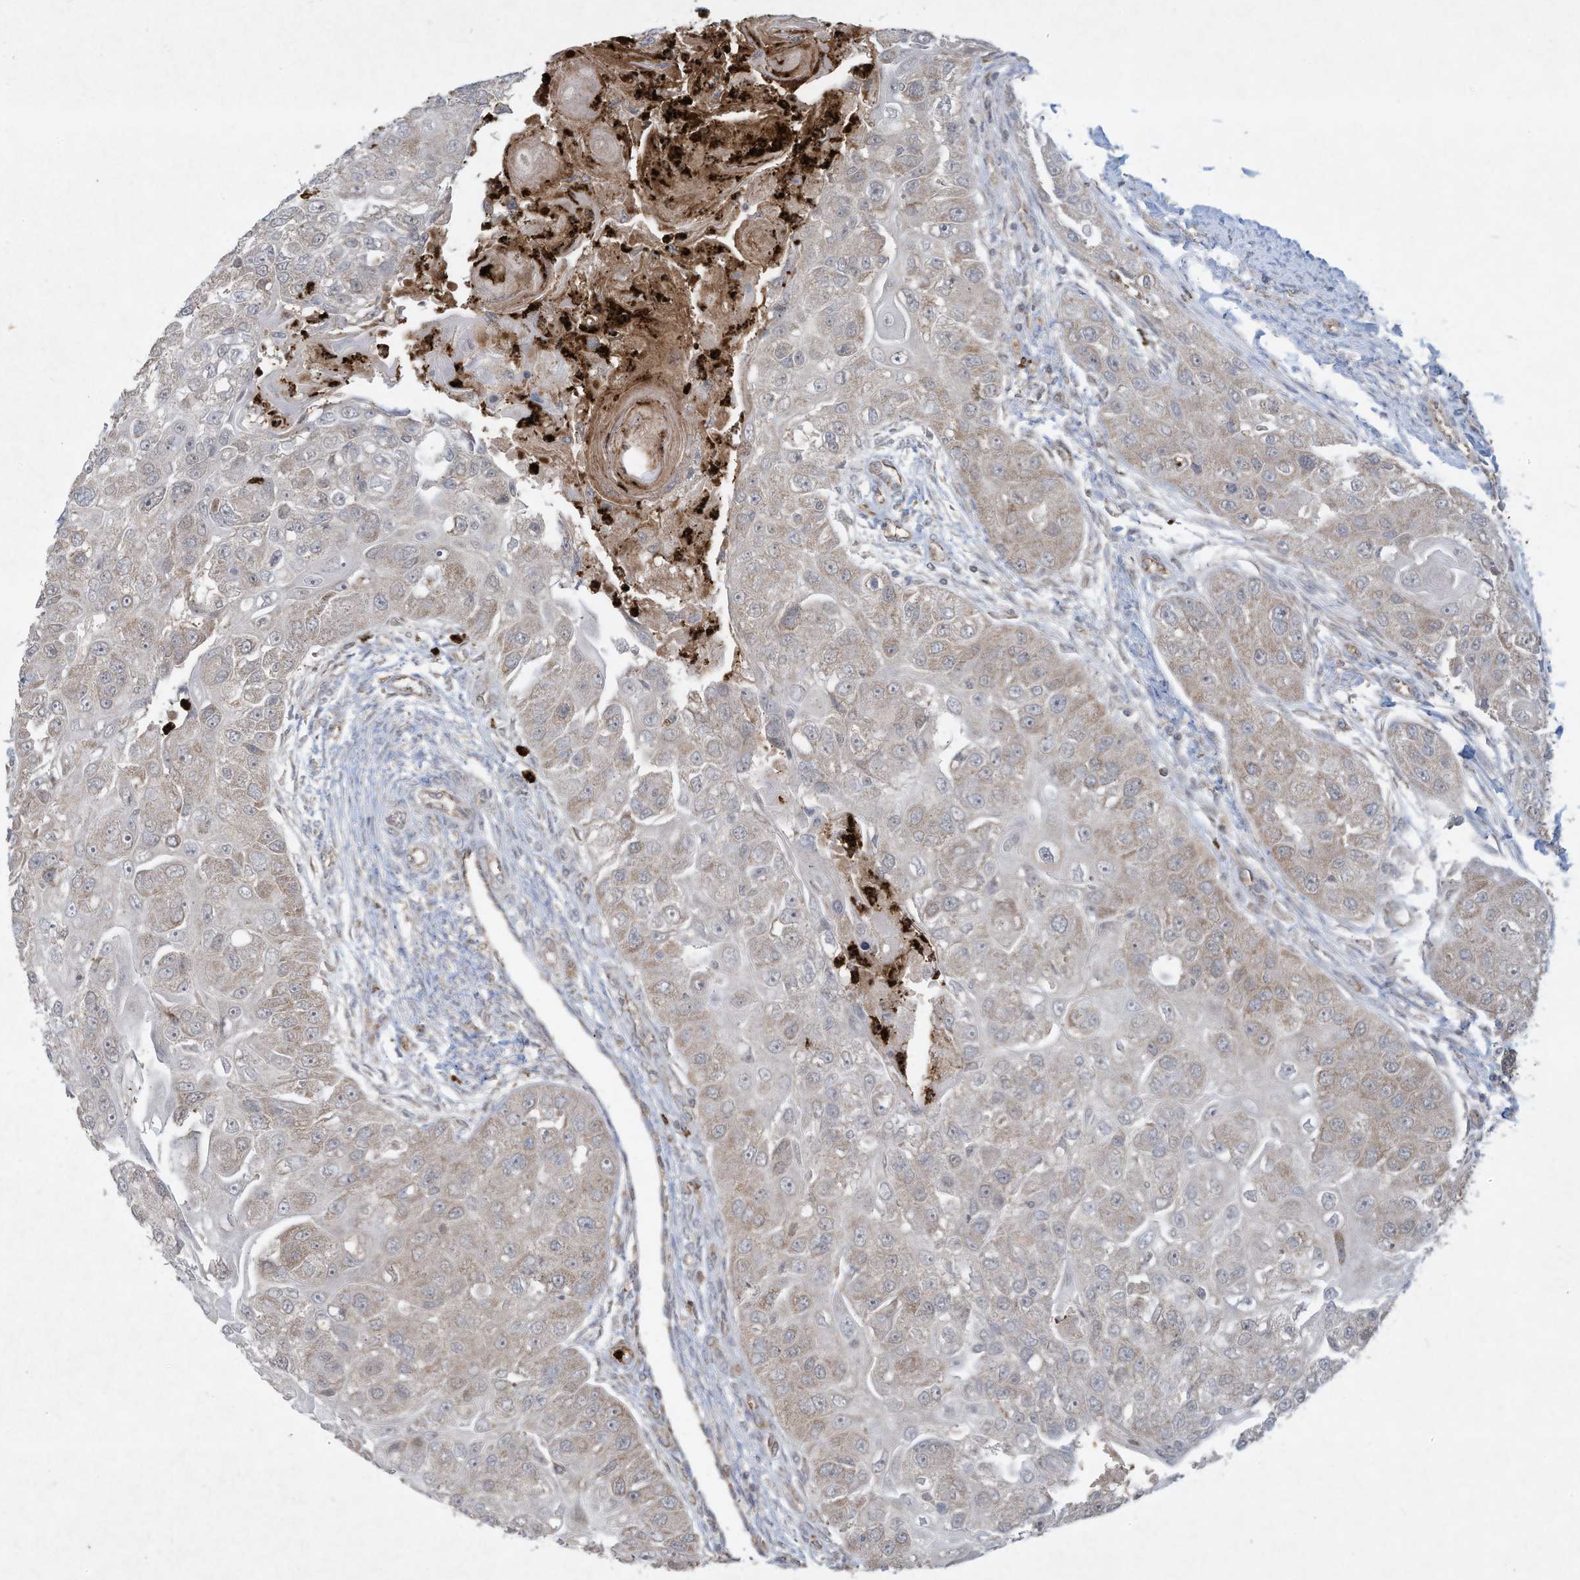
{"staining": {"intensity": "weak", "quantity": "25%-75%", "location": "cytoplasmic/membranous"}, "tissue": "head and neck cancer", "cell_type": "Tumor cells", "image_type": "cancer", "snomed": [{"axis": "morphology", "description": "Normal tissue, NOS"}, {"axis": "morphology", "description": "Squamous cell carcinoma, NOS"}, {"axis": "topography", "description": "Skeletal muscle"}, {"axis": "topography", "description": "Head-Neck"}], "caption": "Head and neck squamous cell carcinoma stained for a protein (brown) exhibits weak cytoplasmic/membranous positive expression in about 25%-75% of tumor cells.", "gene": "CHRNA4", "patient": {"sex": "male", "age": 51}}